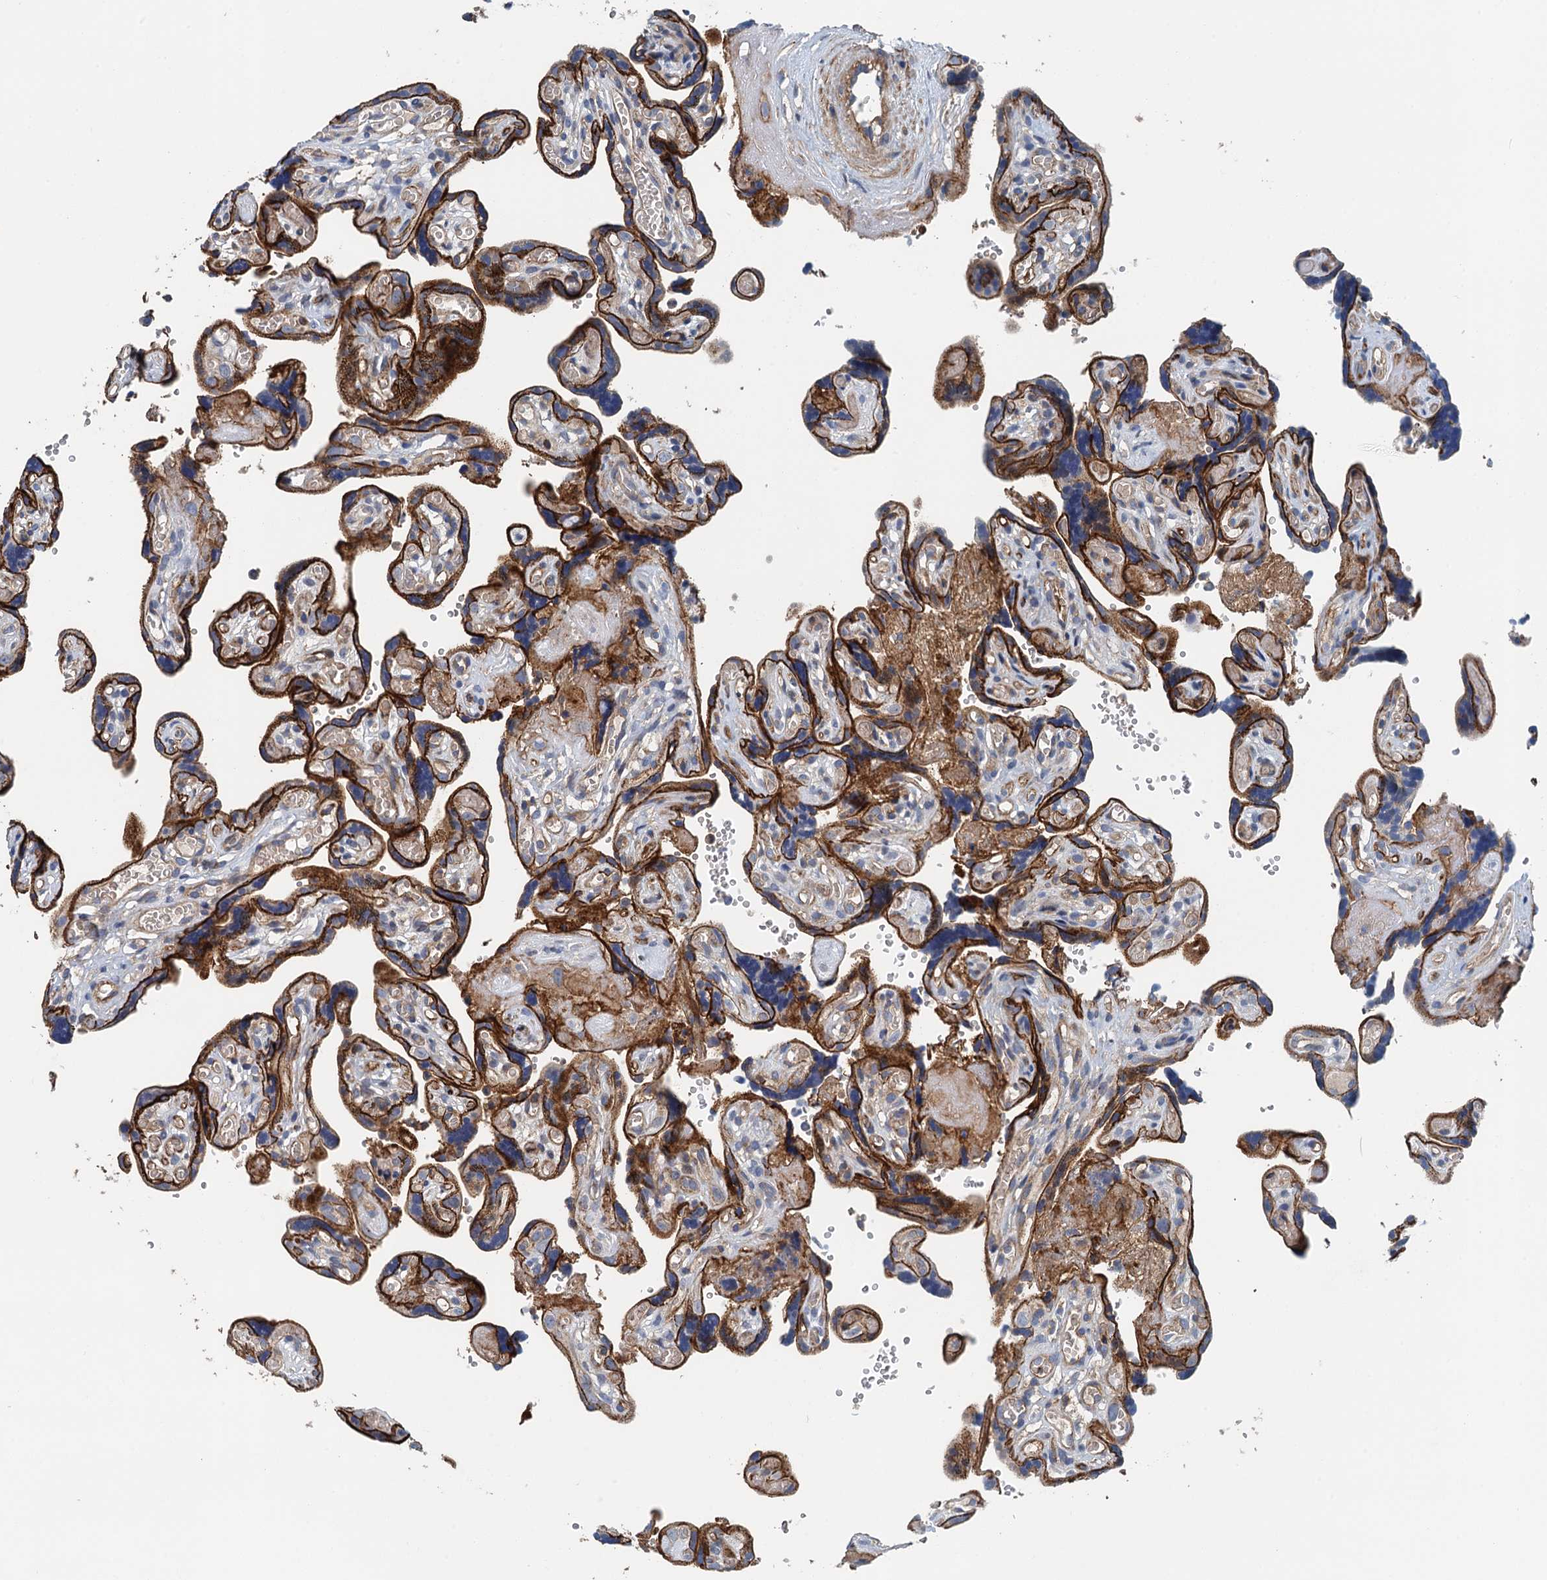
{"staining": {"intensity": "strong", "quantity": ">75%", "location": "cytoplasmic/membranous"}, "tissue": "placenta", "cell_type": "Trophoblastic cells", "image_type": "normal", "snomed": [{"axis": "morphology", "description": "Normal tissue, NOS"}, {"axis": "topography", "description": "Placenta"}], "caption": "Strong cytoplasmic/membranous expression for a protein is seen in approximately >75% of trophoblastic cells of normal placenta using IHC.", "gene": "PPP1R14D", "patient": {"sex": "female", "age": 30}}